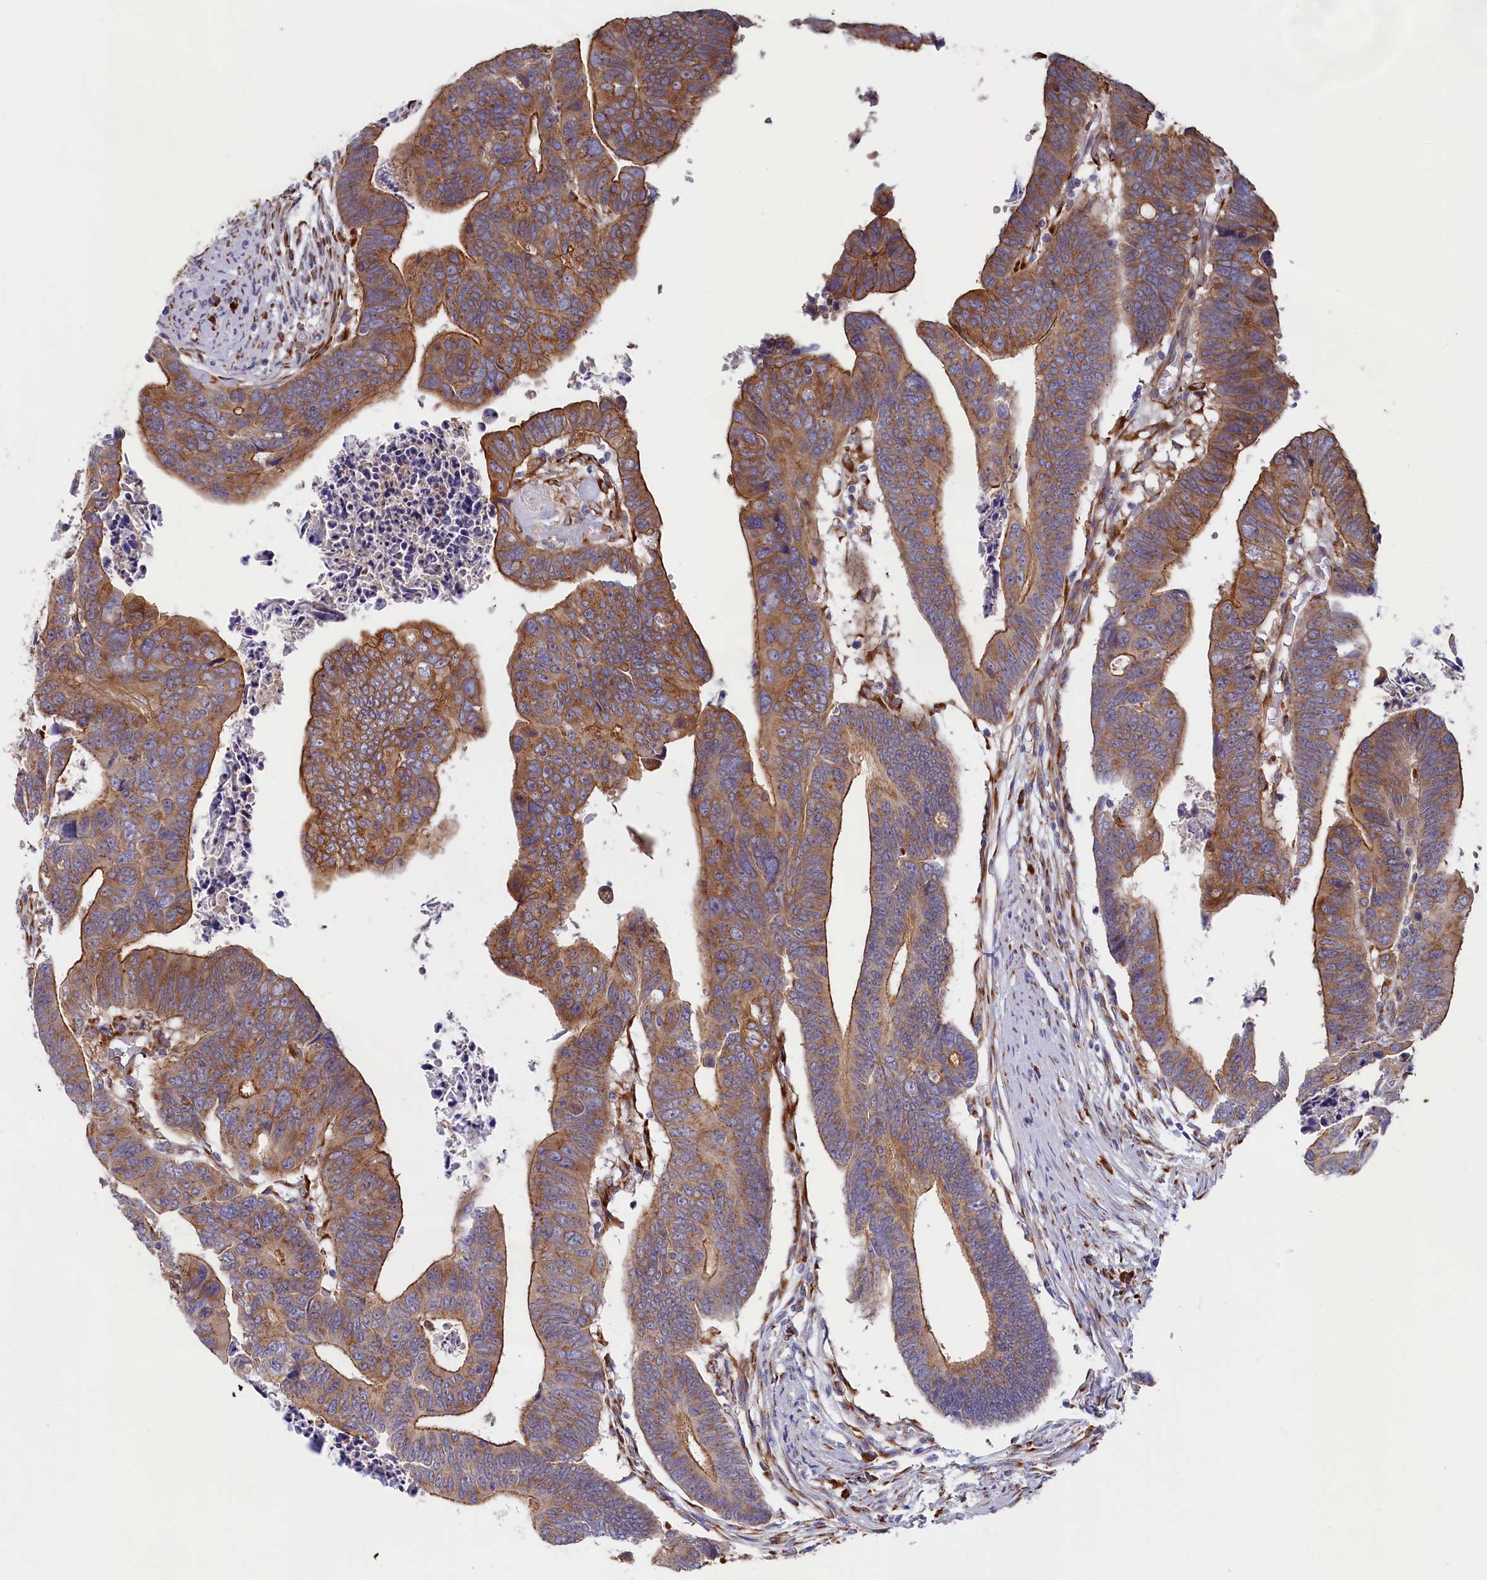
{"staining": {"intensity": "moderate", "quantity": ">75%", "location": "cytoplasmic/membranous"}, "tissue": "colorectal cancer", "cell_type": "Tumor cells", "image_type": "cancer", "snomed": [{"axis": "morphology", "description": "Adenocarcinoma, NOS"}, {"axis": "topography", "description": "Rectum"}], "caption": "A medium amount of moderate cytoplasmic/membranous staining is identified in about >75% of tumor cells in adenocarcinoma (colorectal) tissue.", "gene": "CCDC68", "patient": {"sex": "female", "age": 65}}